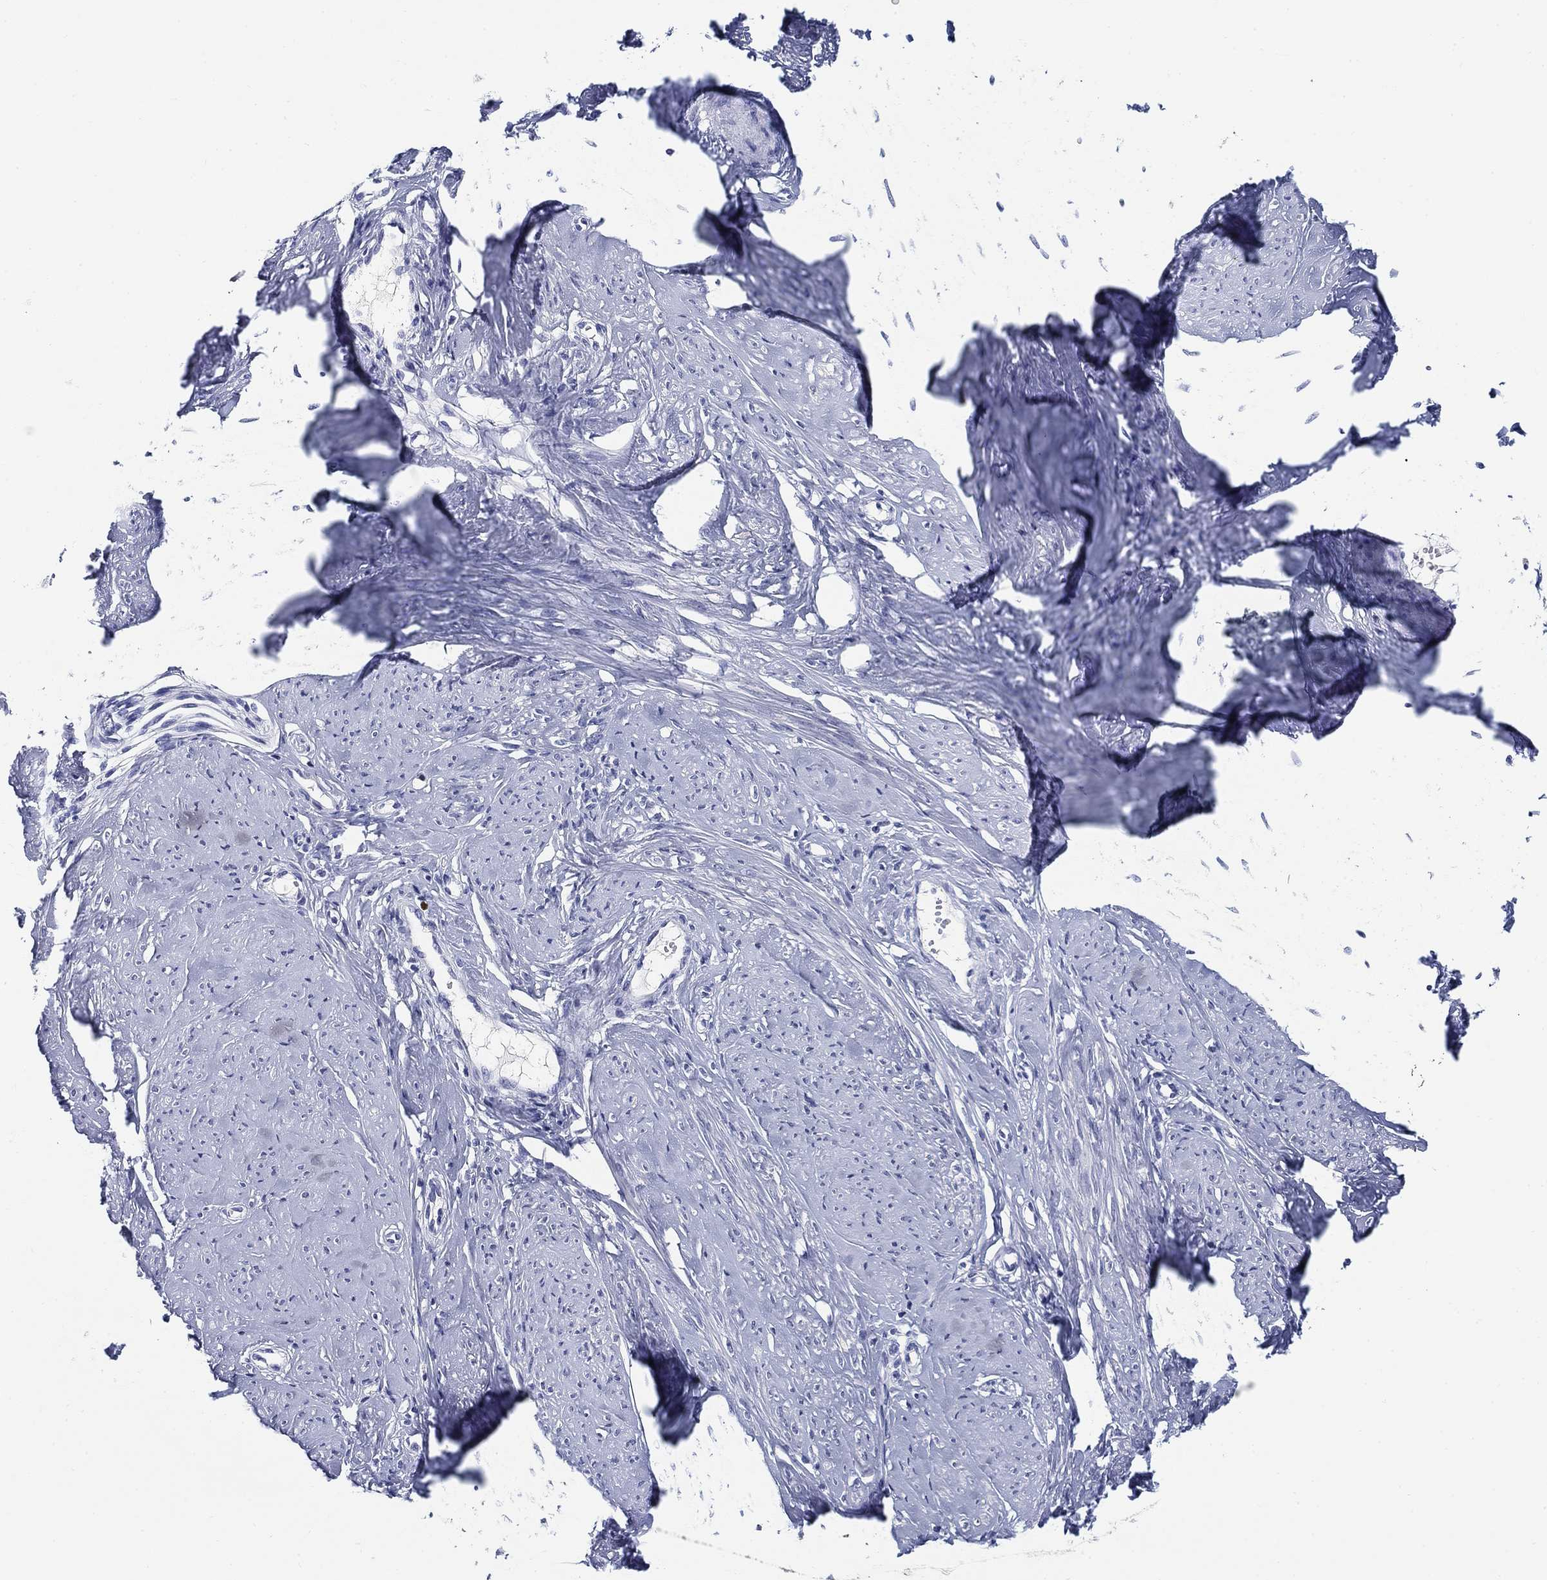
{"staining": {"intensity": "negative", "quantity": "none", "location": "none"}, "tissue": "smooth muscle", "cell_type": "Smooth muscle cells", "image_type": "normal", "snomed": [{"axis": "morphology", "description": "Normal tissue, NOS"}, {"axis": "topography", "description": "Smooth muscle"}], "caption": "A micrograph of human smooth muscle is negative for staining in smooth muscle cells. The staining is performed using DAB brown chromogen with nuclei counter-stained in using hematoxylin.", "gene": "CLUL1", "patient": {"sex": "female", "age": 48}}